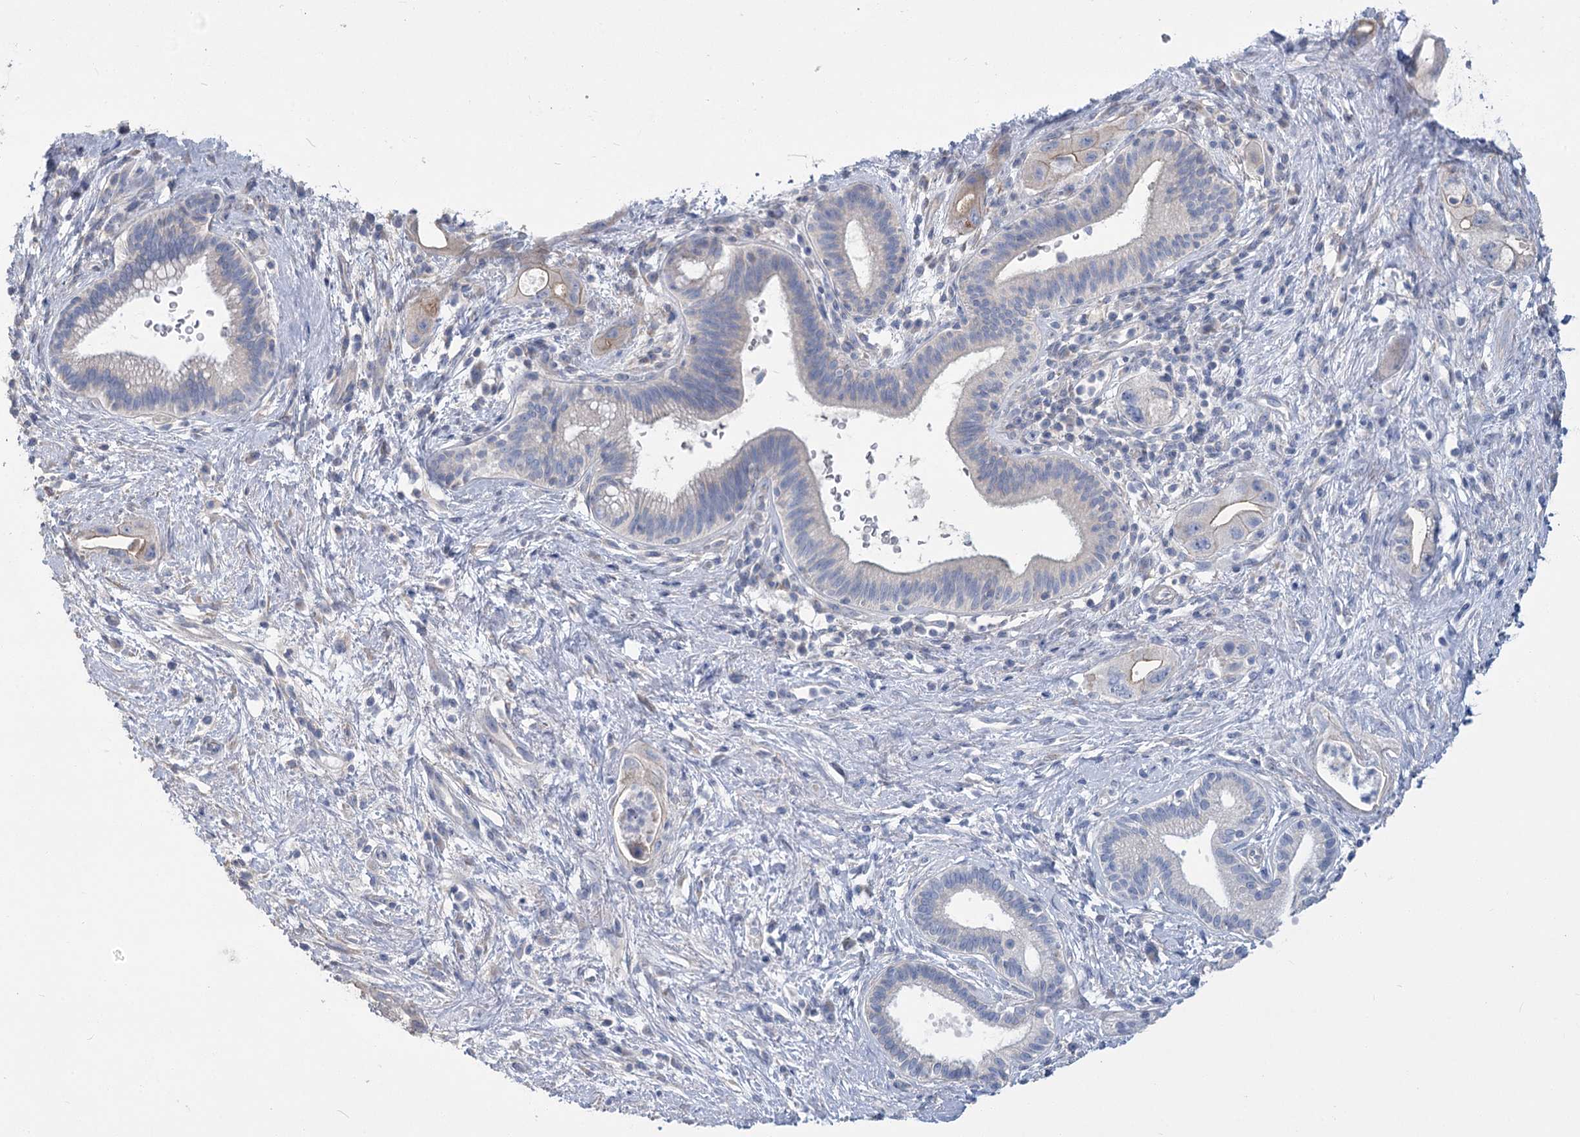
{"staining": {"intensity": "weak", "quantity": "<25%", "location": "cytoplasmic/membranous"}, "tissue": "pancreatic cancer", "cell_type": "Tumor cells", "image_type": "cancer", "snomed": [{"axis": "morphology", "description": "Adenocarcinoma, NOS"}, {"axis": "topography", "description": "Pancreas"}], "caption": "Human pancreatic cancer (adenocarcinoma) stained for a protein using immunohistochemistry (IHC) demonstrates no expression in tumor cells.", "gene": "SLC9A3", "patient": {"sex": "female", "age": 73}}